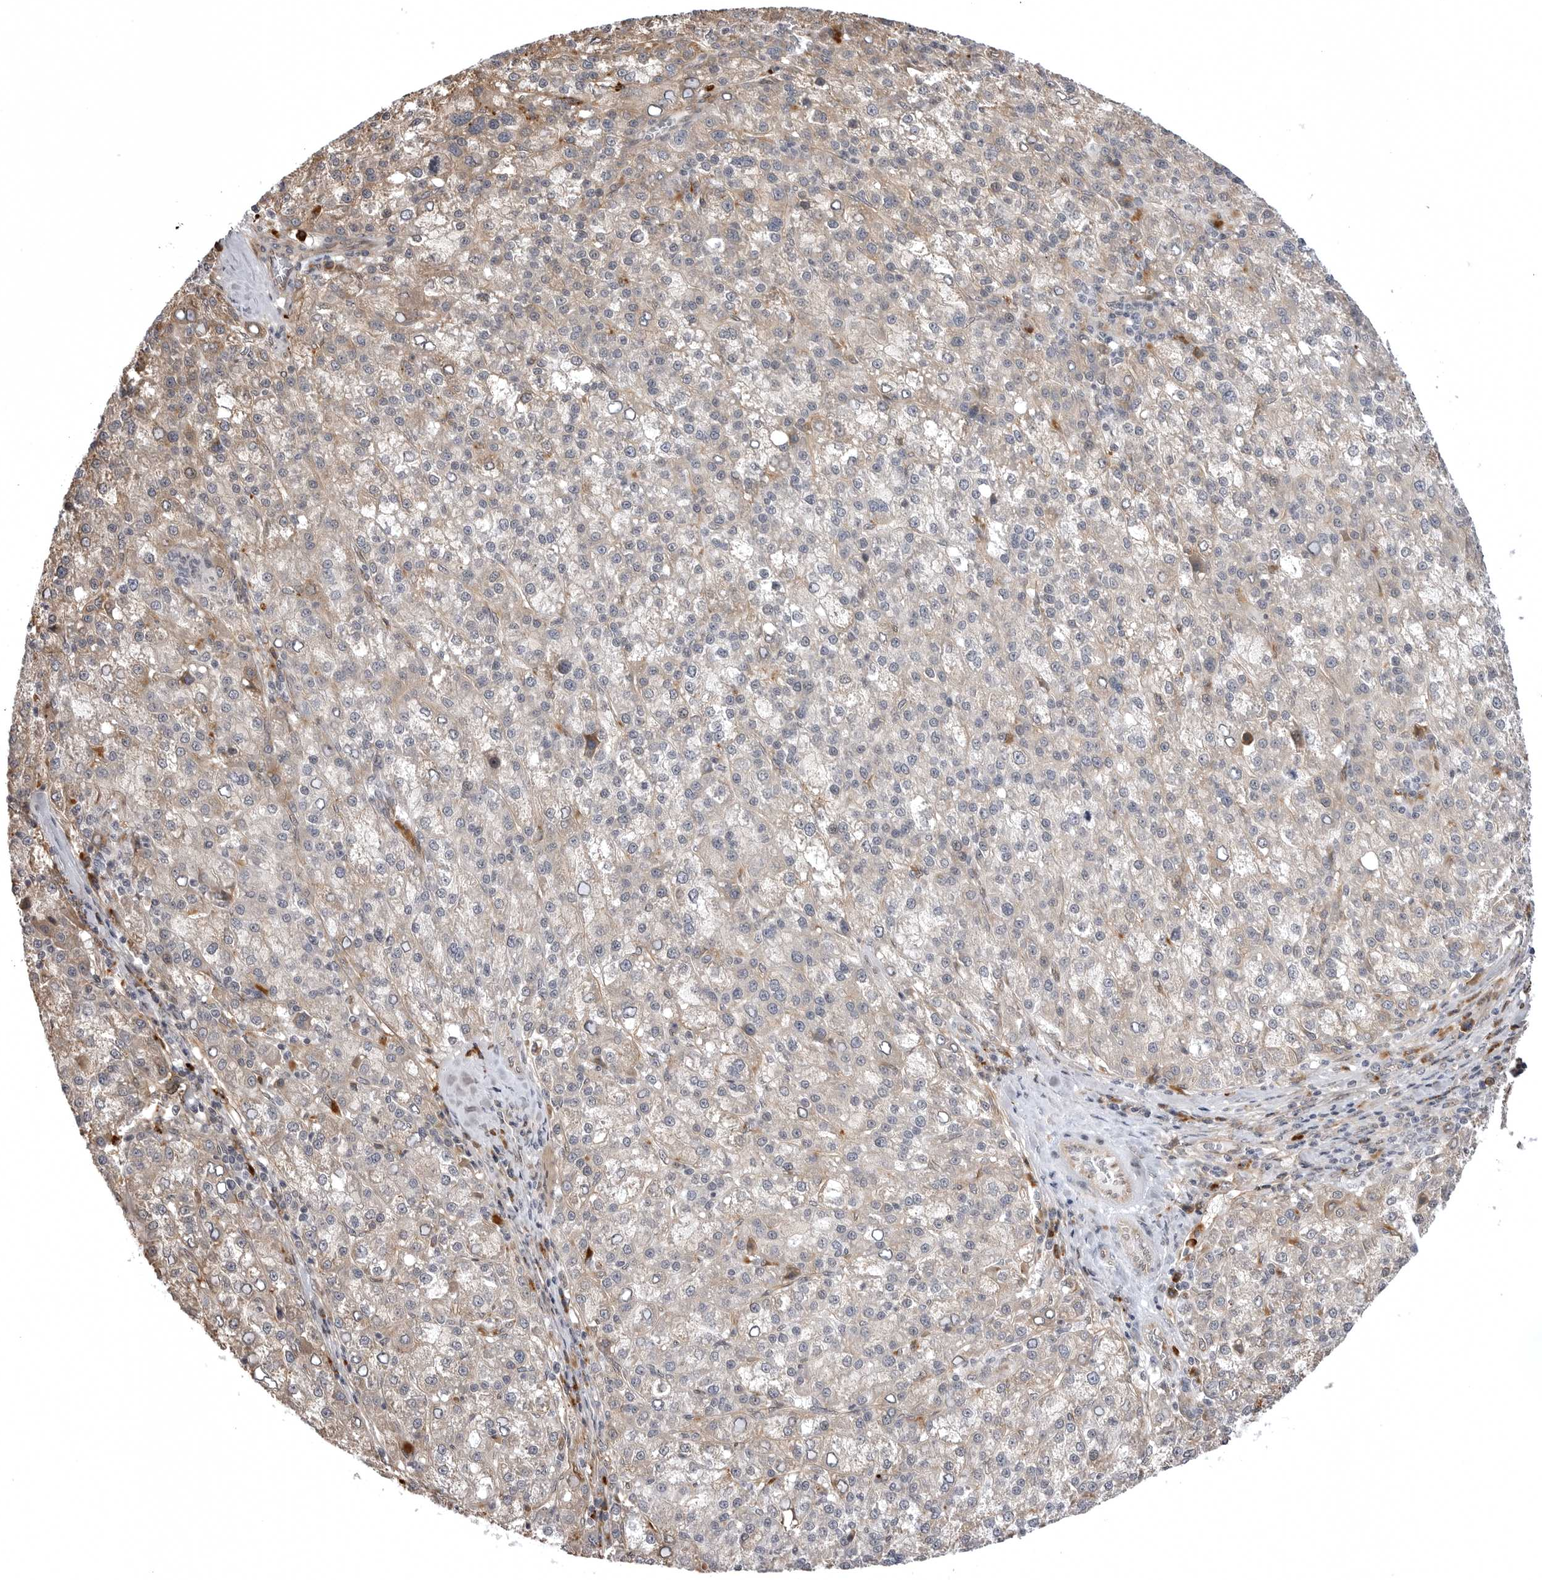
{"staining": {"intensity": "weak", "quantity": "<25%", "location": "cytoplasmic/membranous"}, "tissue": "liver cancer", "cell_type": "Tumor cells", "image_type": "cancer", "snomed": [{"axis": "morphology", "description": "Carcinoma, Hepatocellular, NOS"}, {"axis": "topography", "description": "Liver"}], "caption": "IHC micrograph of liver hepatocellular carcinoma stained for a protein (brown), which demonstrates no positivity in tumor cells.", "gene": "ARL5A", "patient": {"sex": "female", "age": 58}}